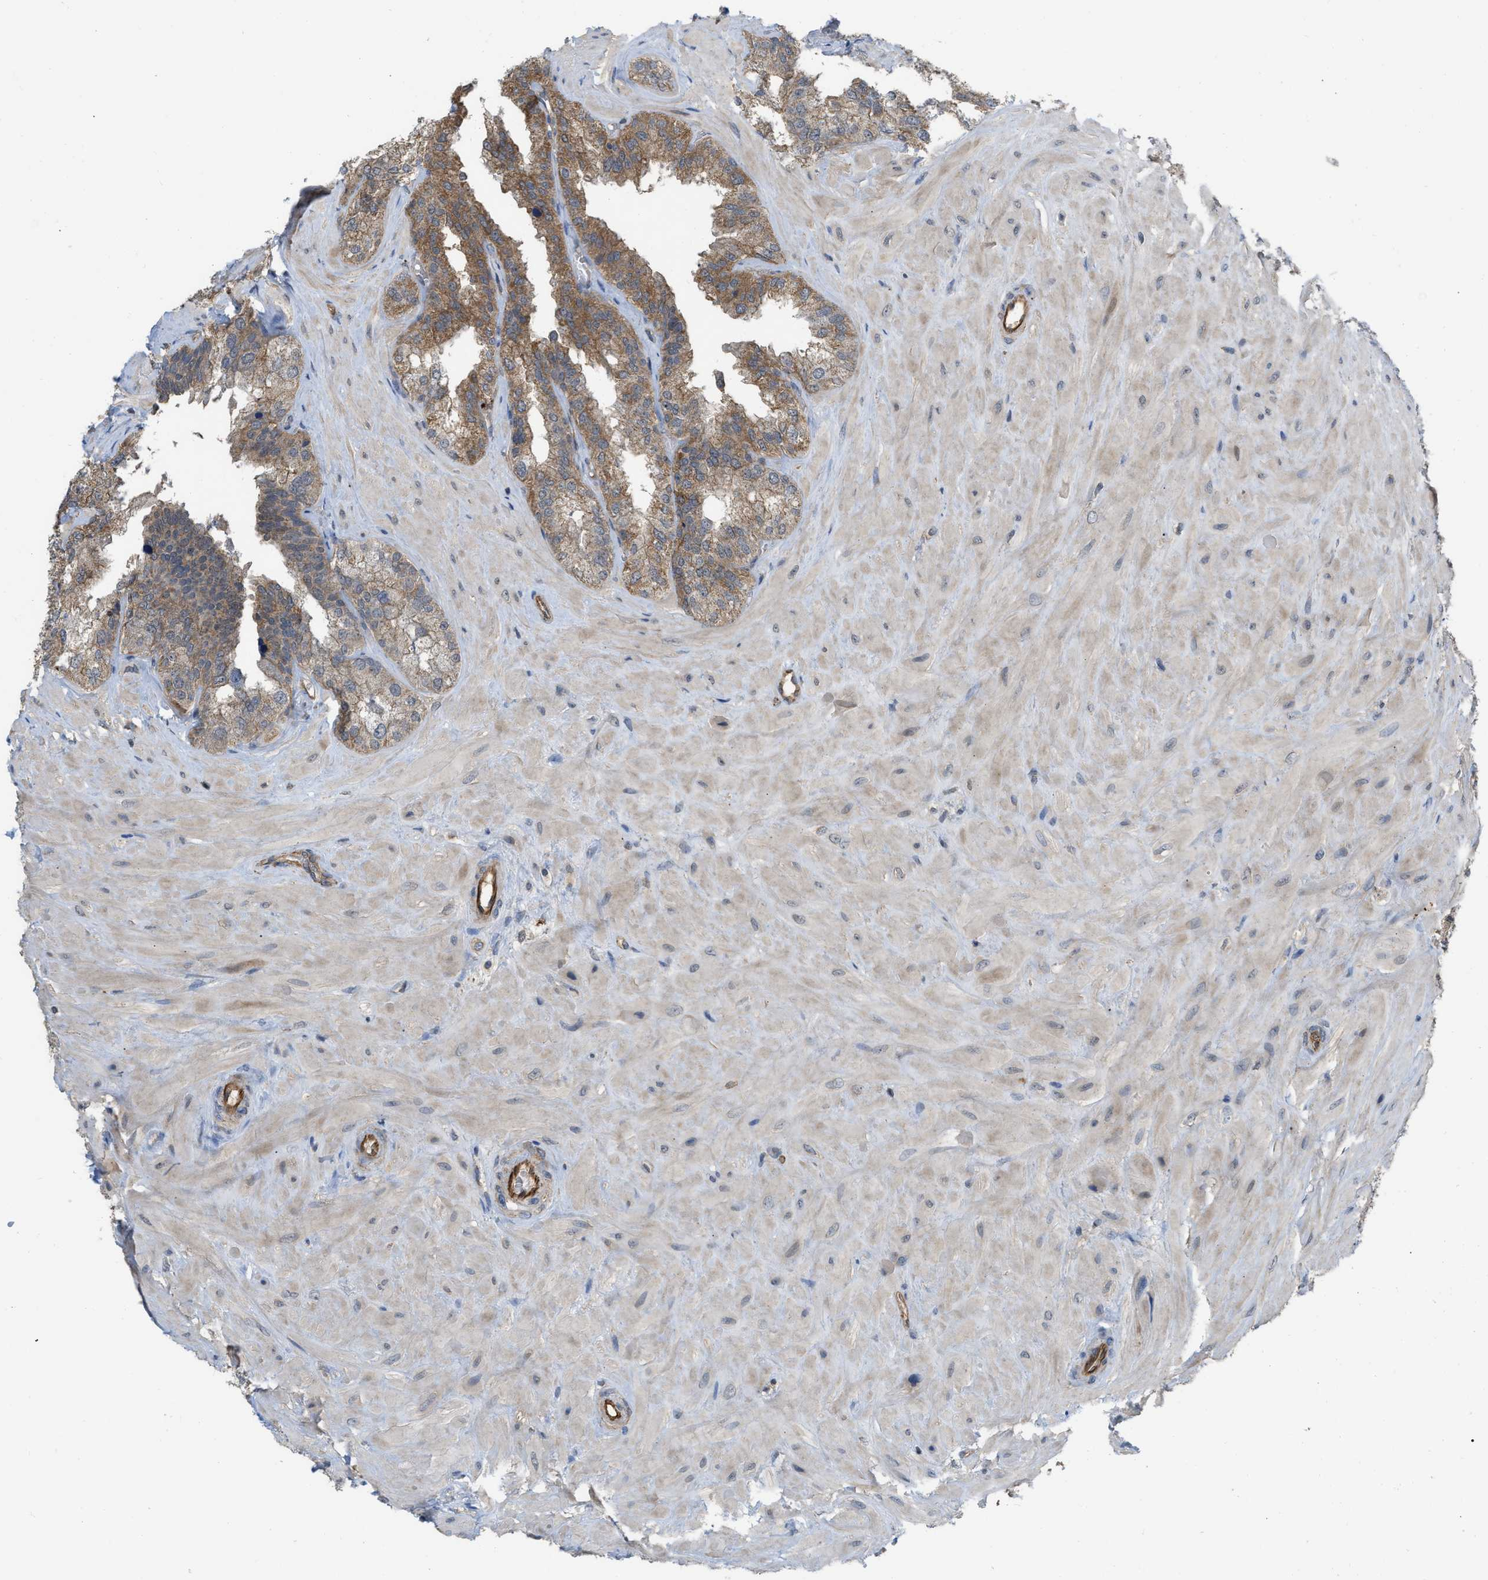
{"staining": {"intensity": "moderate", "quantity": ">75%", "location": "cytoplasmic/membranous"}, "tissue": "seminal vesicle", "cell_type": "Glandular cells", "image_type": "normal", "snomed": [{"axis": "morphology", "description": "Normal tissue, NOS"}, {"axis": "topography", "description": "Prostate"}, {"axis": "topography", "description": "Seminal veicle"}], "caption": "A brown stain shows moderate cytoplasmic/membranous positivity of a protein in glandular cells of unremarkable seminal vesicle.", "gene": "NAPEPLD", "patient": {"sex": "male", "age": 51}}